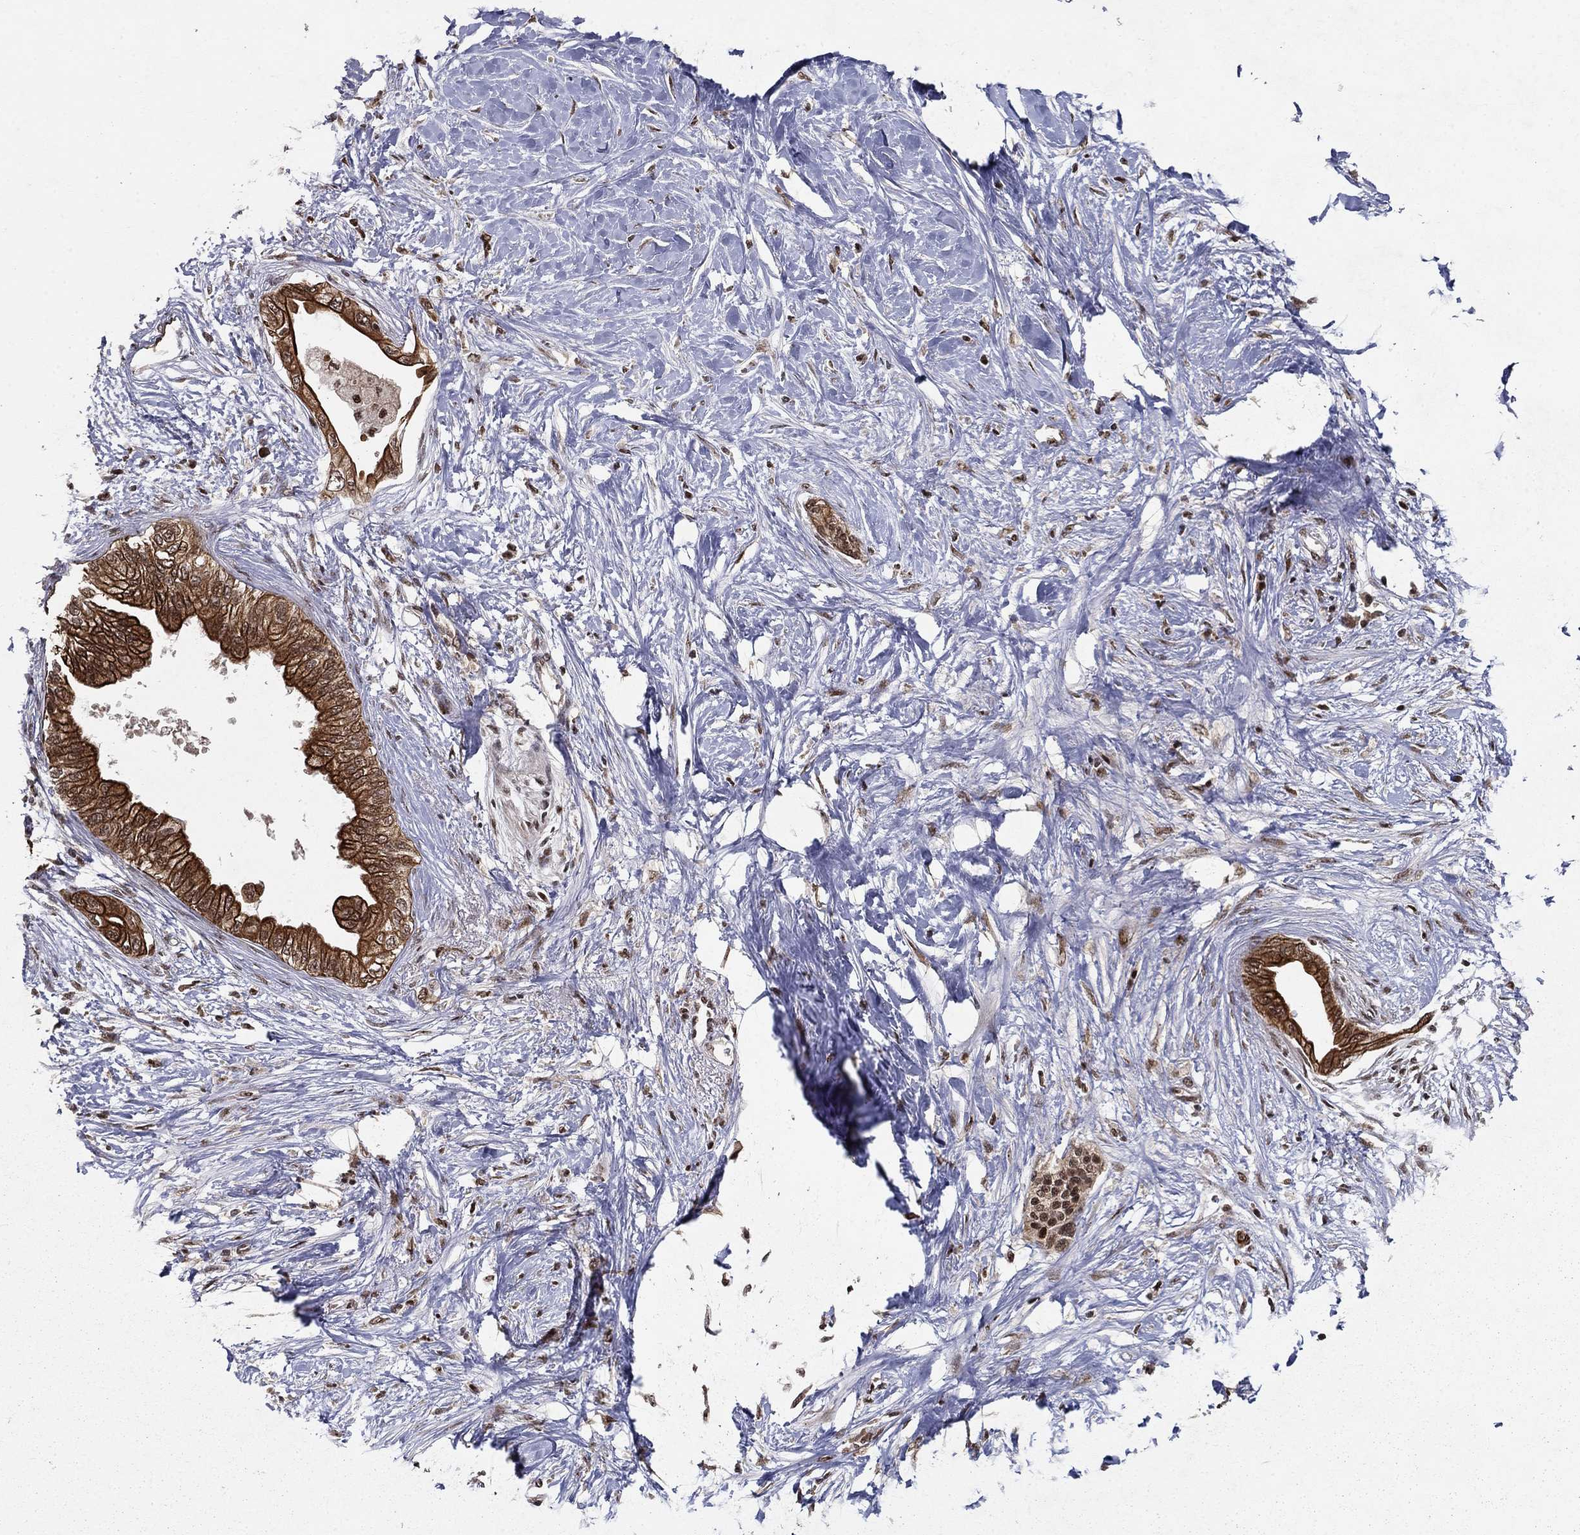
{"staining": {"intensity": "strong", "quantity": ">75%", "location": "cytoplasmic/membranous"}, "tissue": "pancreatic cancer", "cell_type": "Tumor cells", "image_type": "cancer", "snomed": [{"axis": "morphology", "description": "Normal tissue, NOS"}, {"axis": "morphology", "description": "Adenocarcinoma, NOS"}, {"axis": "topography", "description": "Pancreas"}, {"axis": "topography", "description": "Duodenum"}], "caption": "Pancreatic cancer (adenocarcinoma) stained with a brown dye demonstrates strong cytoplasmic/membranous positive staining in about >75% of tumor cells.", "gene": "CDCA7L", "patient": {"sex": "female", "age": 60}}